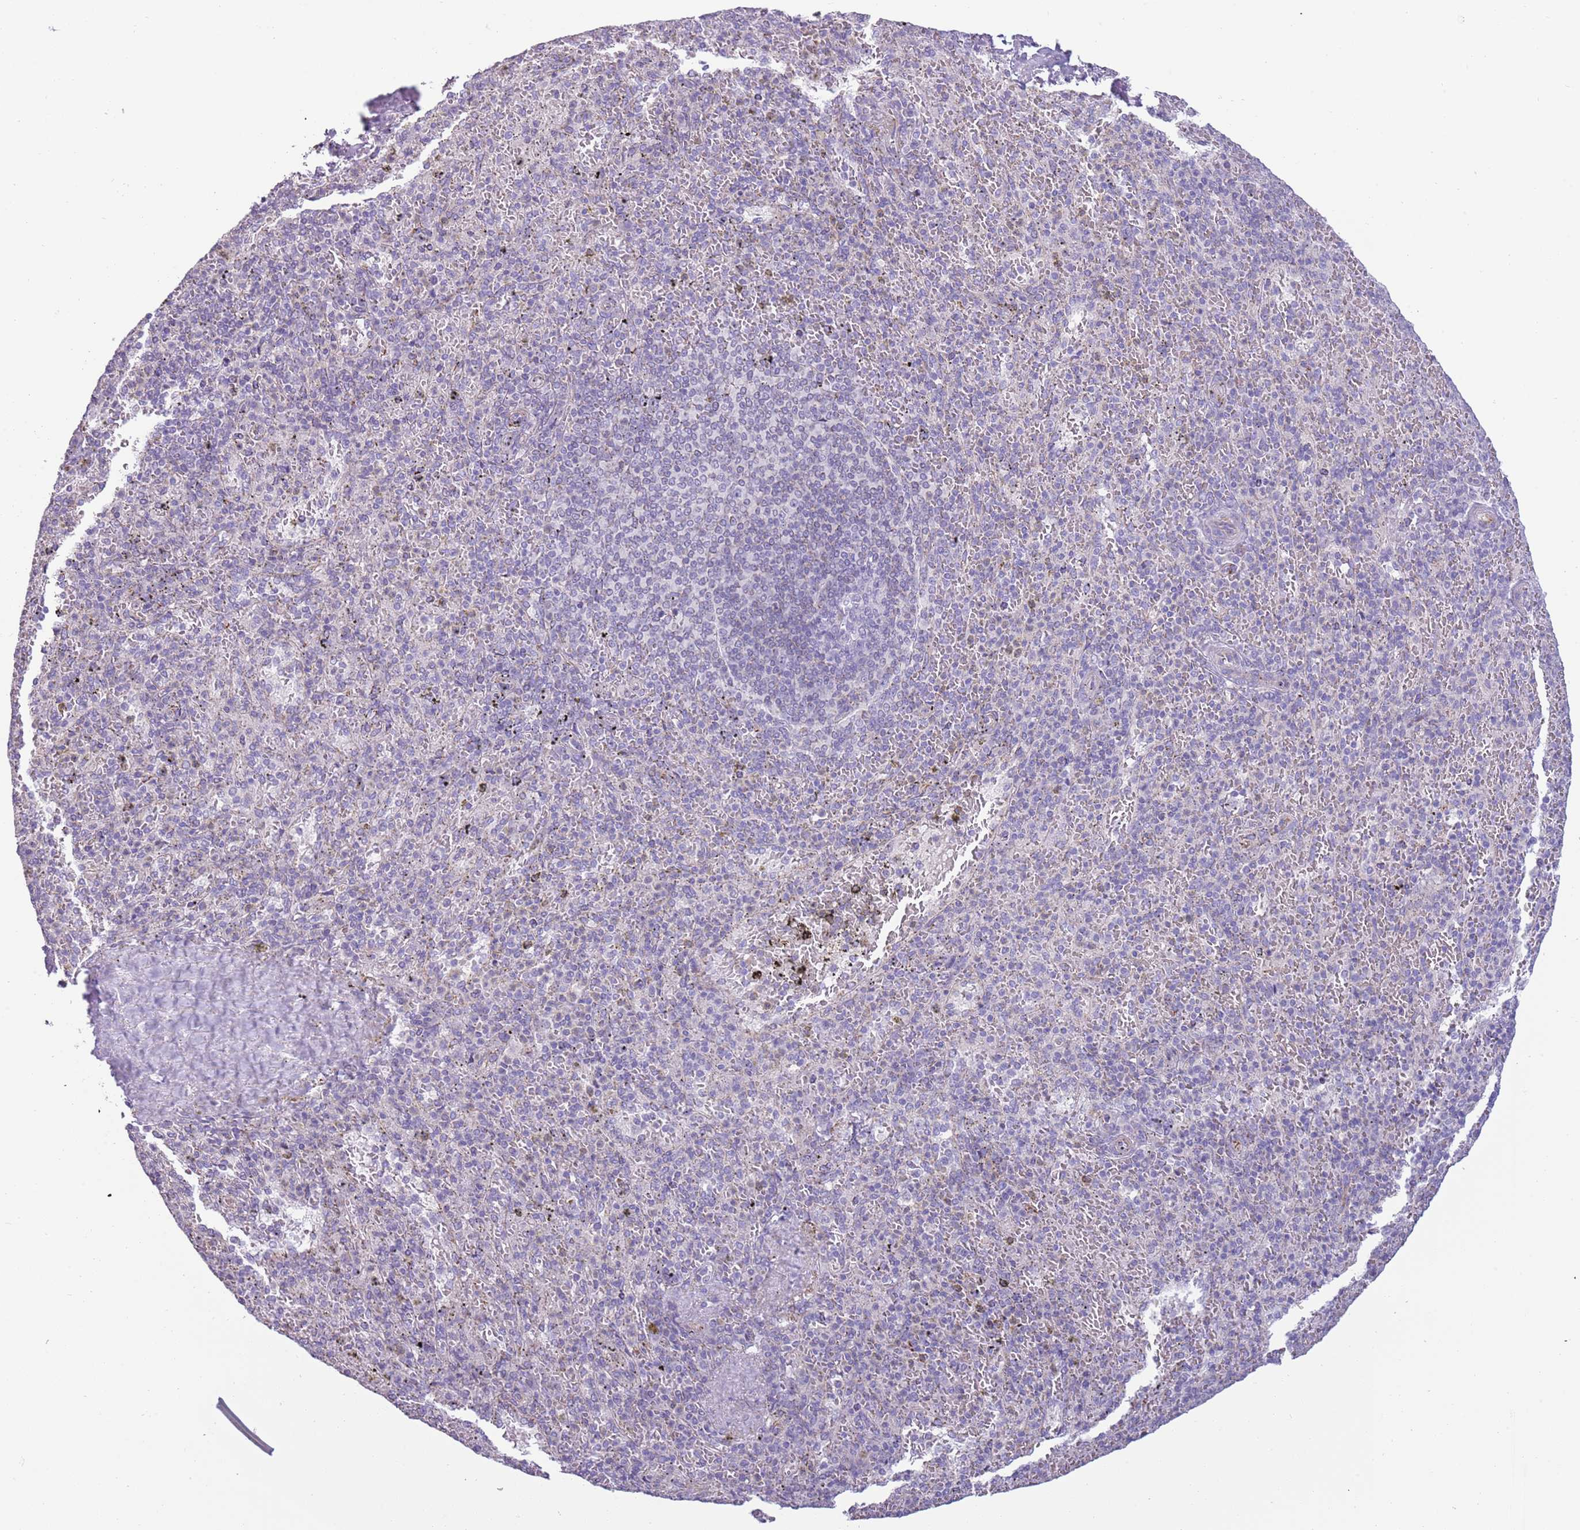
{"staining": {"intensity": "negative", "quantity": "none", "location": "none"}, "tissue": "spleen", "cell_type": "Cells in red pulp", "image_type": "normal", "snomed": [{"axis": "morphology", "description": "Normal tissue, NOS"}, {"axis": "topography", "description": "Spleen"}], "caption": "Histopathology image shows no significant protein staining in cells in red pulp of normal spleen. (Immunohistochemistry, brightfield microscopy, high magnification).", "gene": "RNF222", "patient": {"sex": "male", "age": 82}}